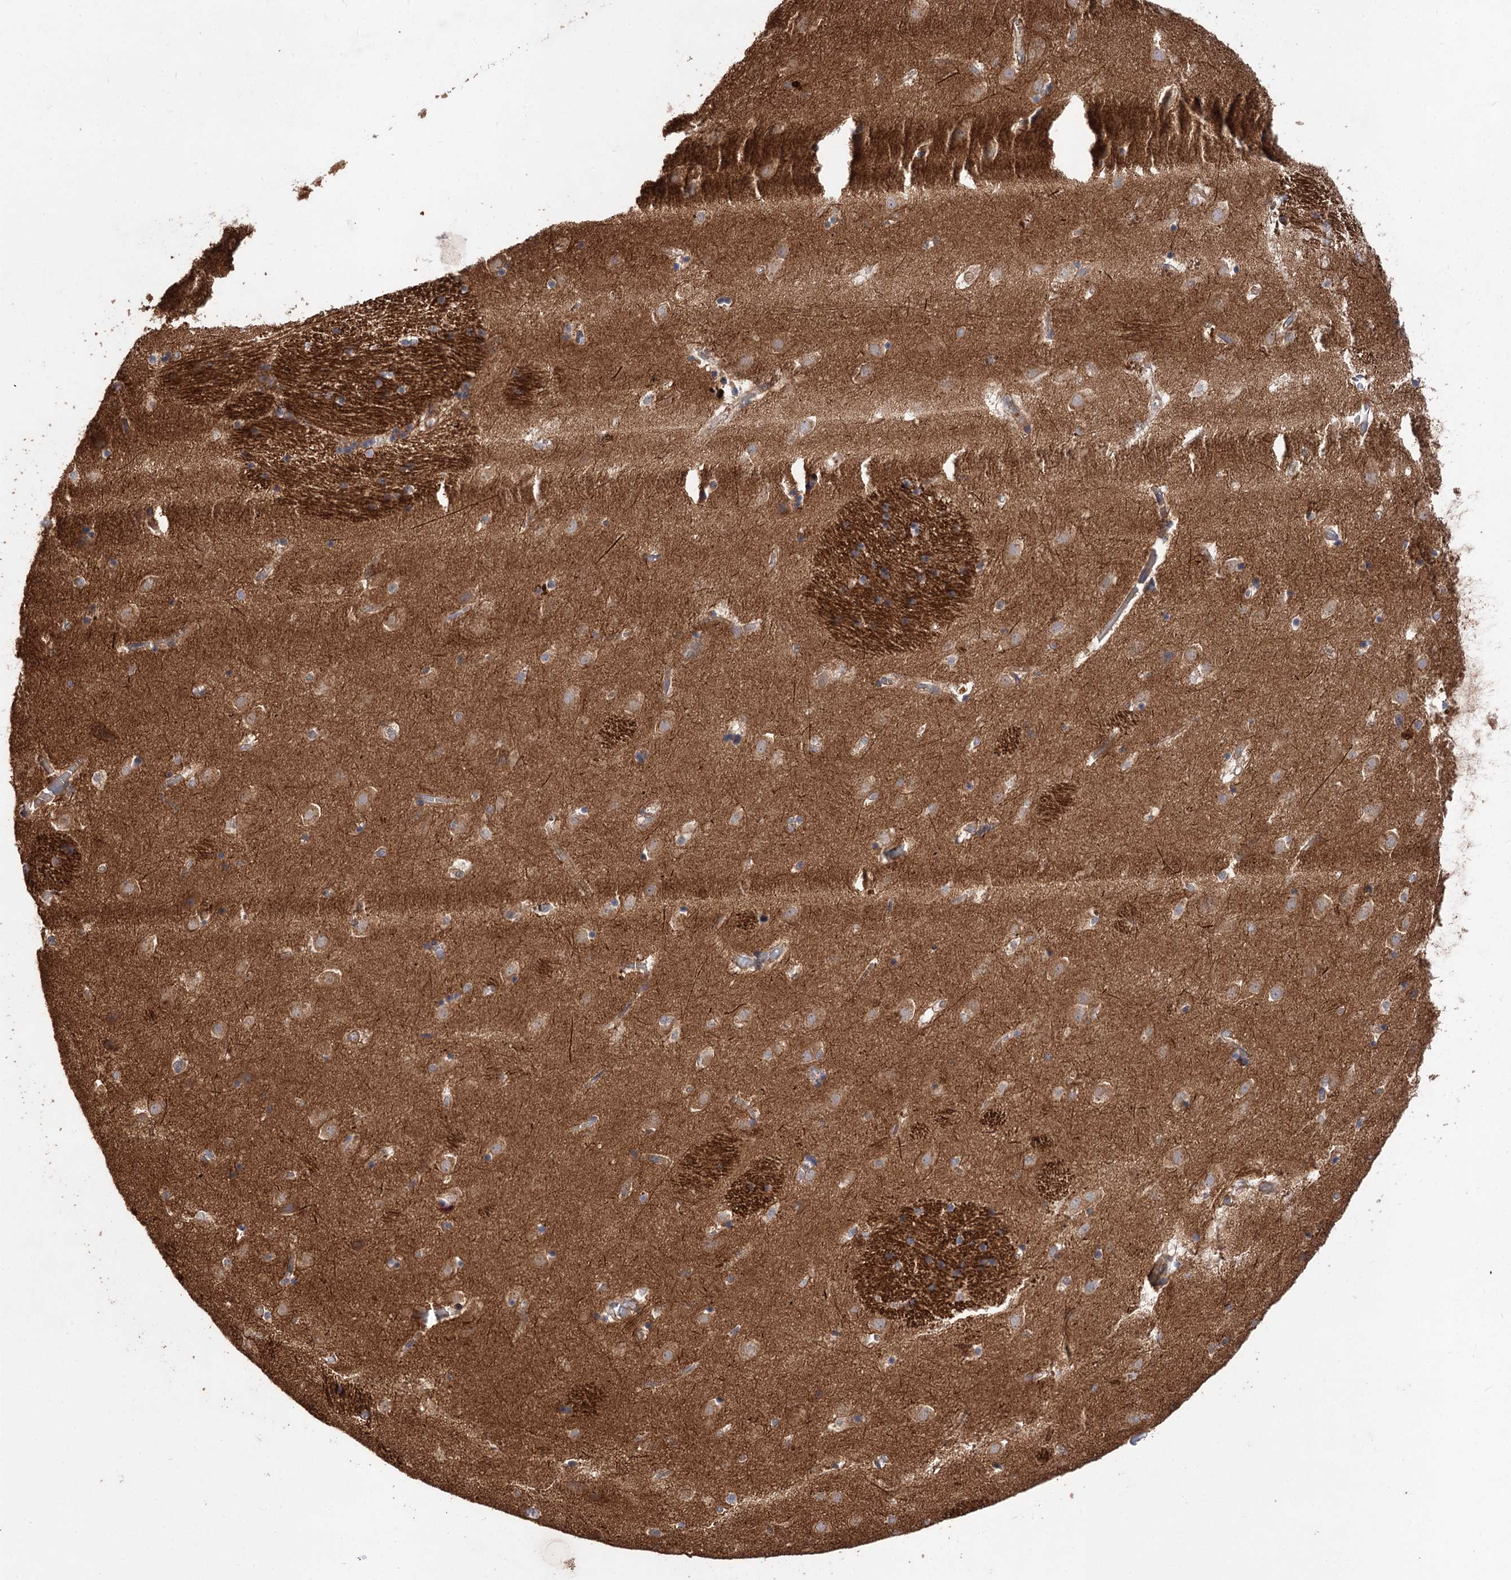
{"staining": {"intensity": "weak", "quantity": "<25%", "location": "cytoplasmic/membranous"}, "tissue": "caudate", "cell_type": "Glial cells", "image_type": "normal", "snomed": [{"axis": "morphology", "description": "Normal tissue, NOS"}, {"axis": "topography", "description": "Lateral ventricle wall"}], "caption": "An image of caudate stained for a protein exhibits no brown staining in glial cells.", "gene": "FBXW8", "patient": {"sex": "male", "age": 70}}